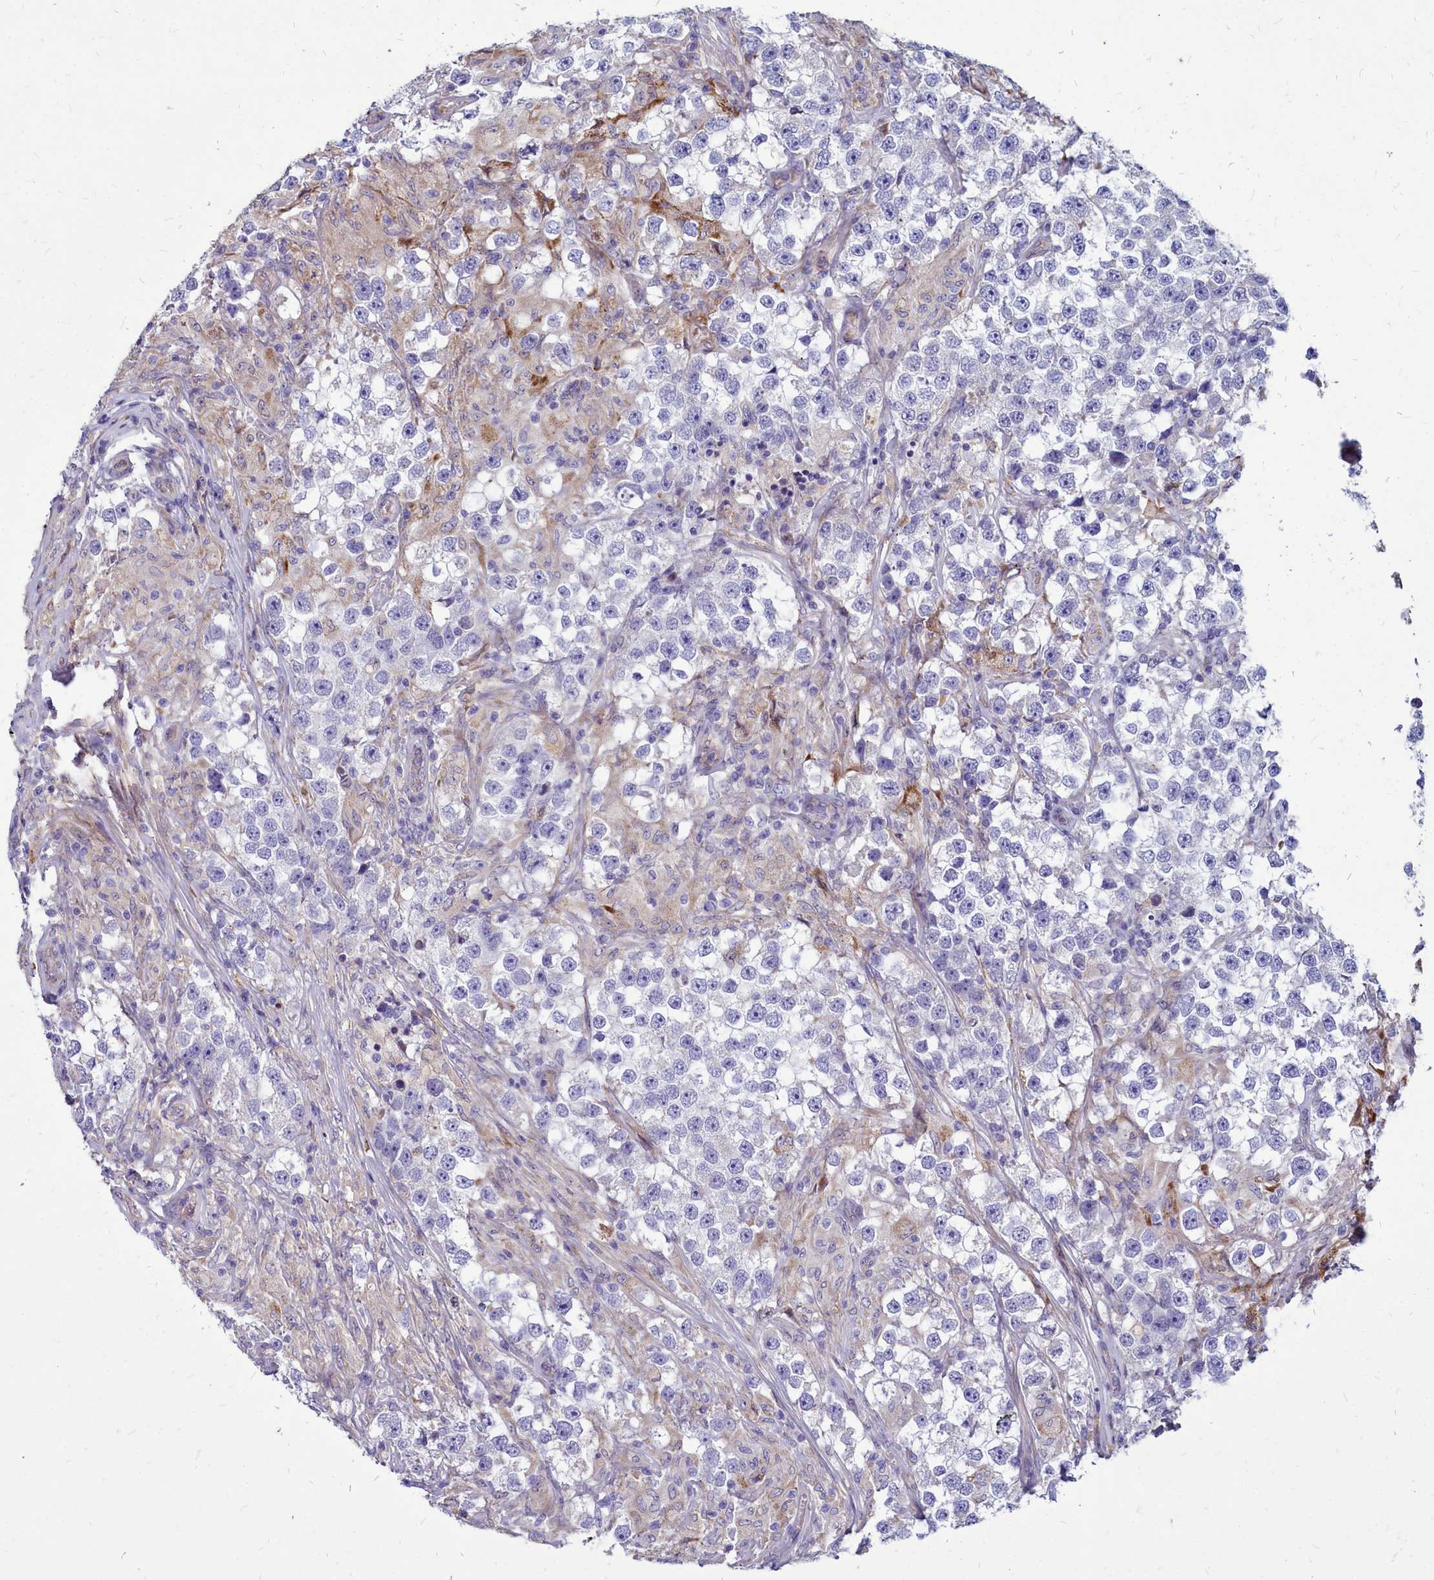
{"staining": {"intensity": "negative", "quantity": "none", "location": "none"}, "tissue": "testis cancer", "cell_type": "Tumor cells", "image_type": "cancer", "snomed": [{"axis": "morphology", "description": "Seminoma, NOS"}, {"axis": "topography", "description": "Testis"}], "caption": "IHC photomicrograph of neoplastic tissue: testis cancer (seminoma) stained with DAB displays no significant protein staining in tumor cells.", "gene": "SMPD4", "patient": {"sex": "male", "age": 46}}